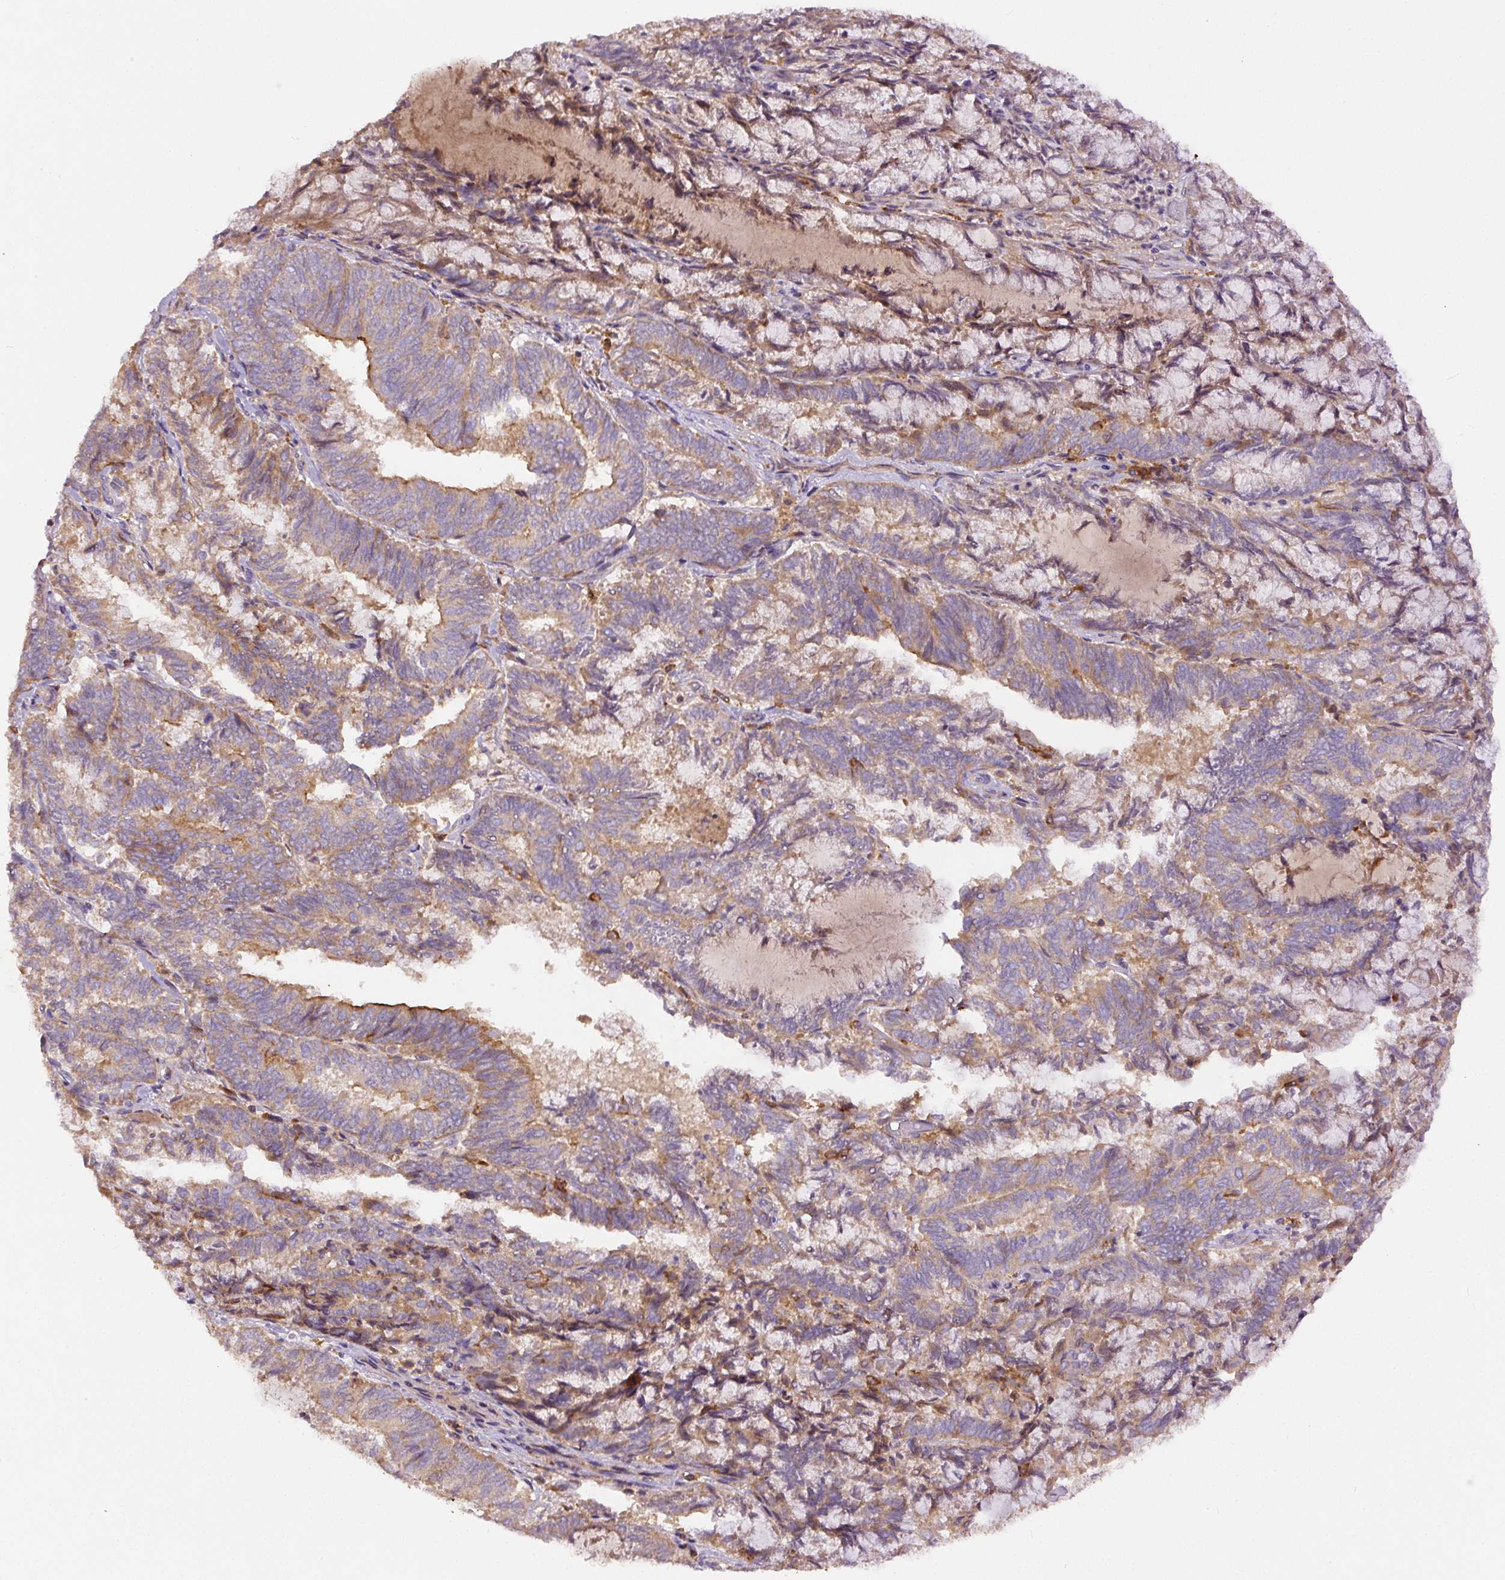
{"staining": {"intensity": "moderate", "quantity": "<25%", "location": "cytoplasmic/membranous"}, "tissue": "endometrial cancer", "cell_type": "Tumor cells", "image_type": "cancer", "snomed": [{"axis": "morphology", "description": "Adenocarcinoma, NOS"}, {"axis": "topography", "description": "Endometrium"}], "caption": "Moderate cytoplasmic/membranous protein expression is appreciated in about <25% of tumor cells in endometrial adenocarcinoma. The staining was performed using DAB, with brown indicating positive protein expression. Nuclei are stained blue with hematoxylin.", "gene": "DAPK1", "patient": {"sex": "female", "age": 80}}